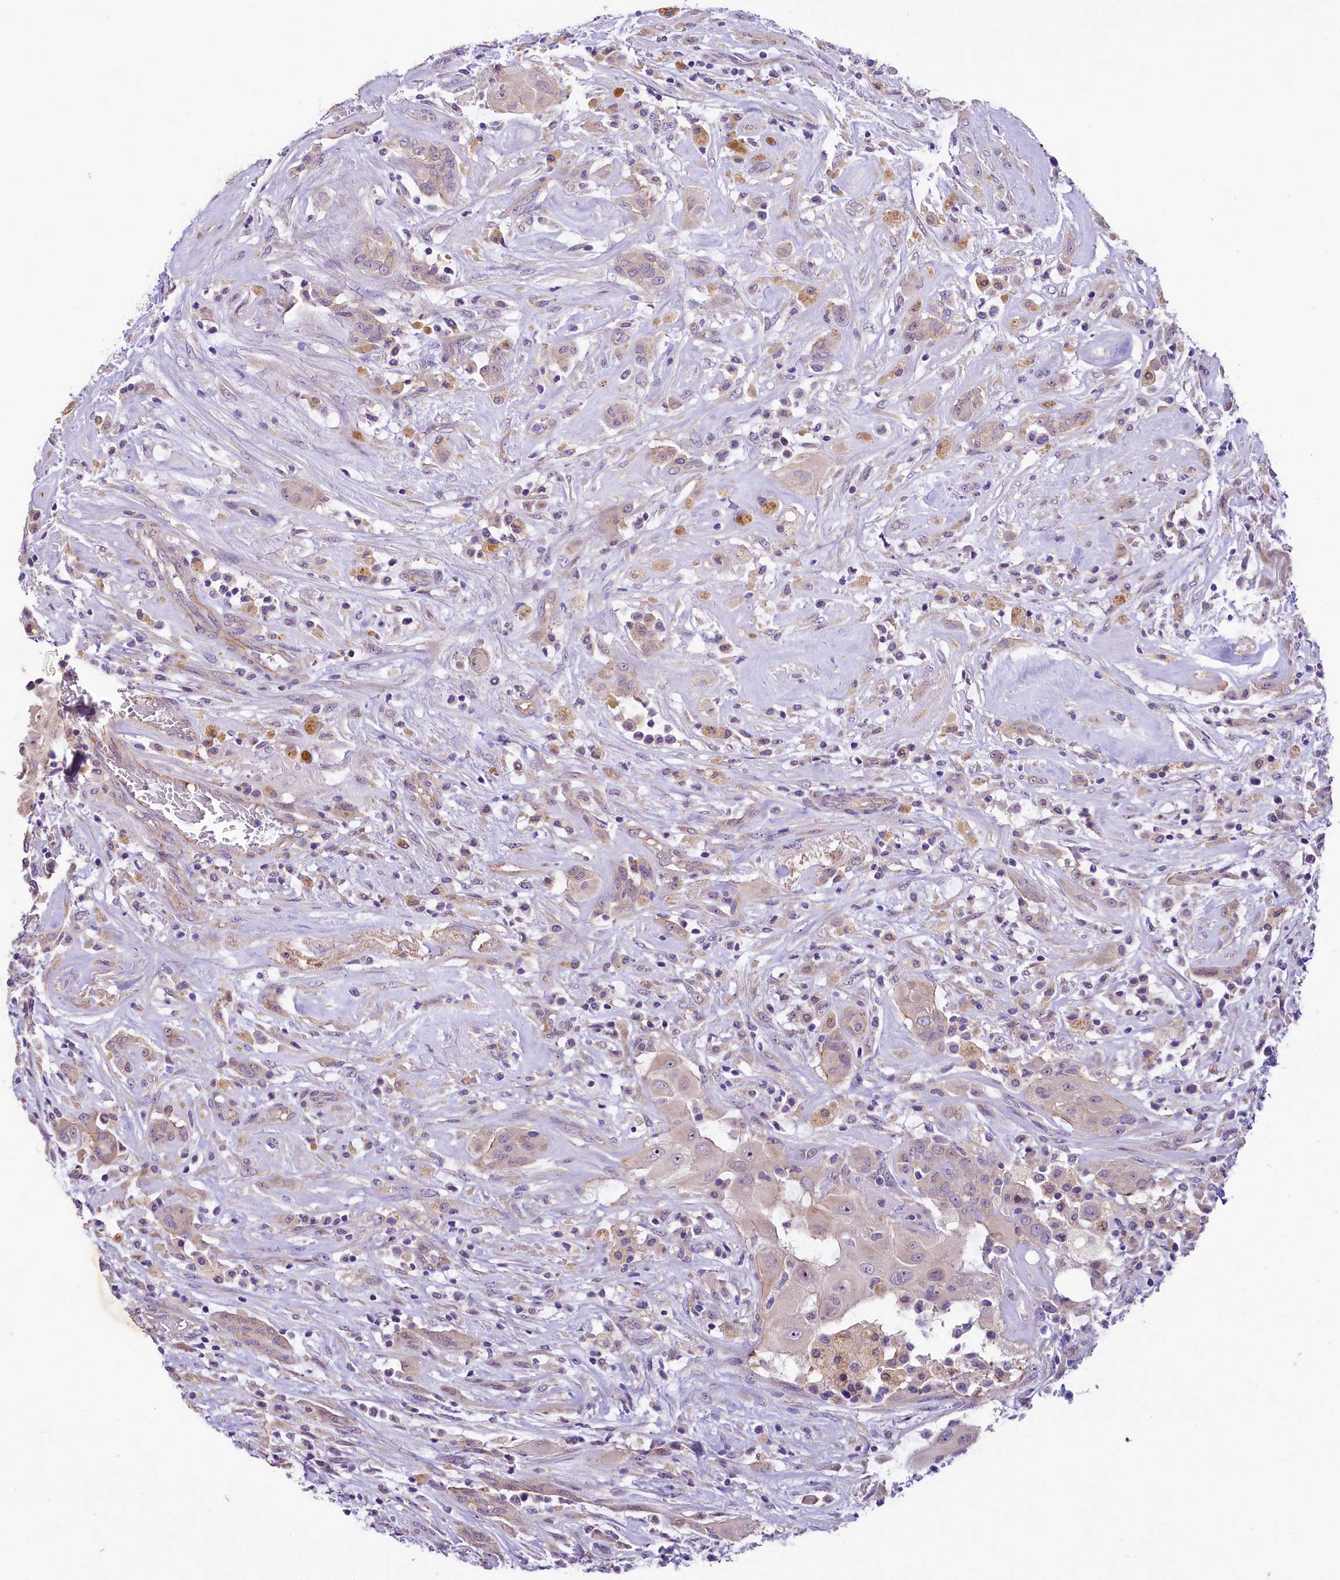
{"staining": {"intensity": "weak", "quantity": "<25%", "location": "cytoplasmic/membranous,nuclear"}, "tissue": "thyroid cancer", "cell_type": "Tumor cells", "image_type": "cancer", "snomed": [{"axis": "morphology", "description": "Papillary adenocarcinoma, NOS"}, {"axis": "topography", "description": "Thyroid gland"}], "caption": "The IHC image has no significant staining in tumor cells of thyroid cancer tissue.", "gene": "UBXN6", "patient": {"sex": "female", "age": 59}}